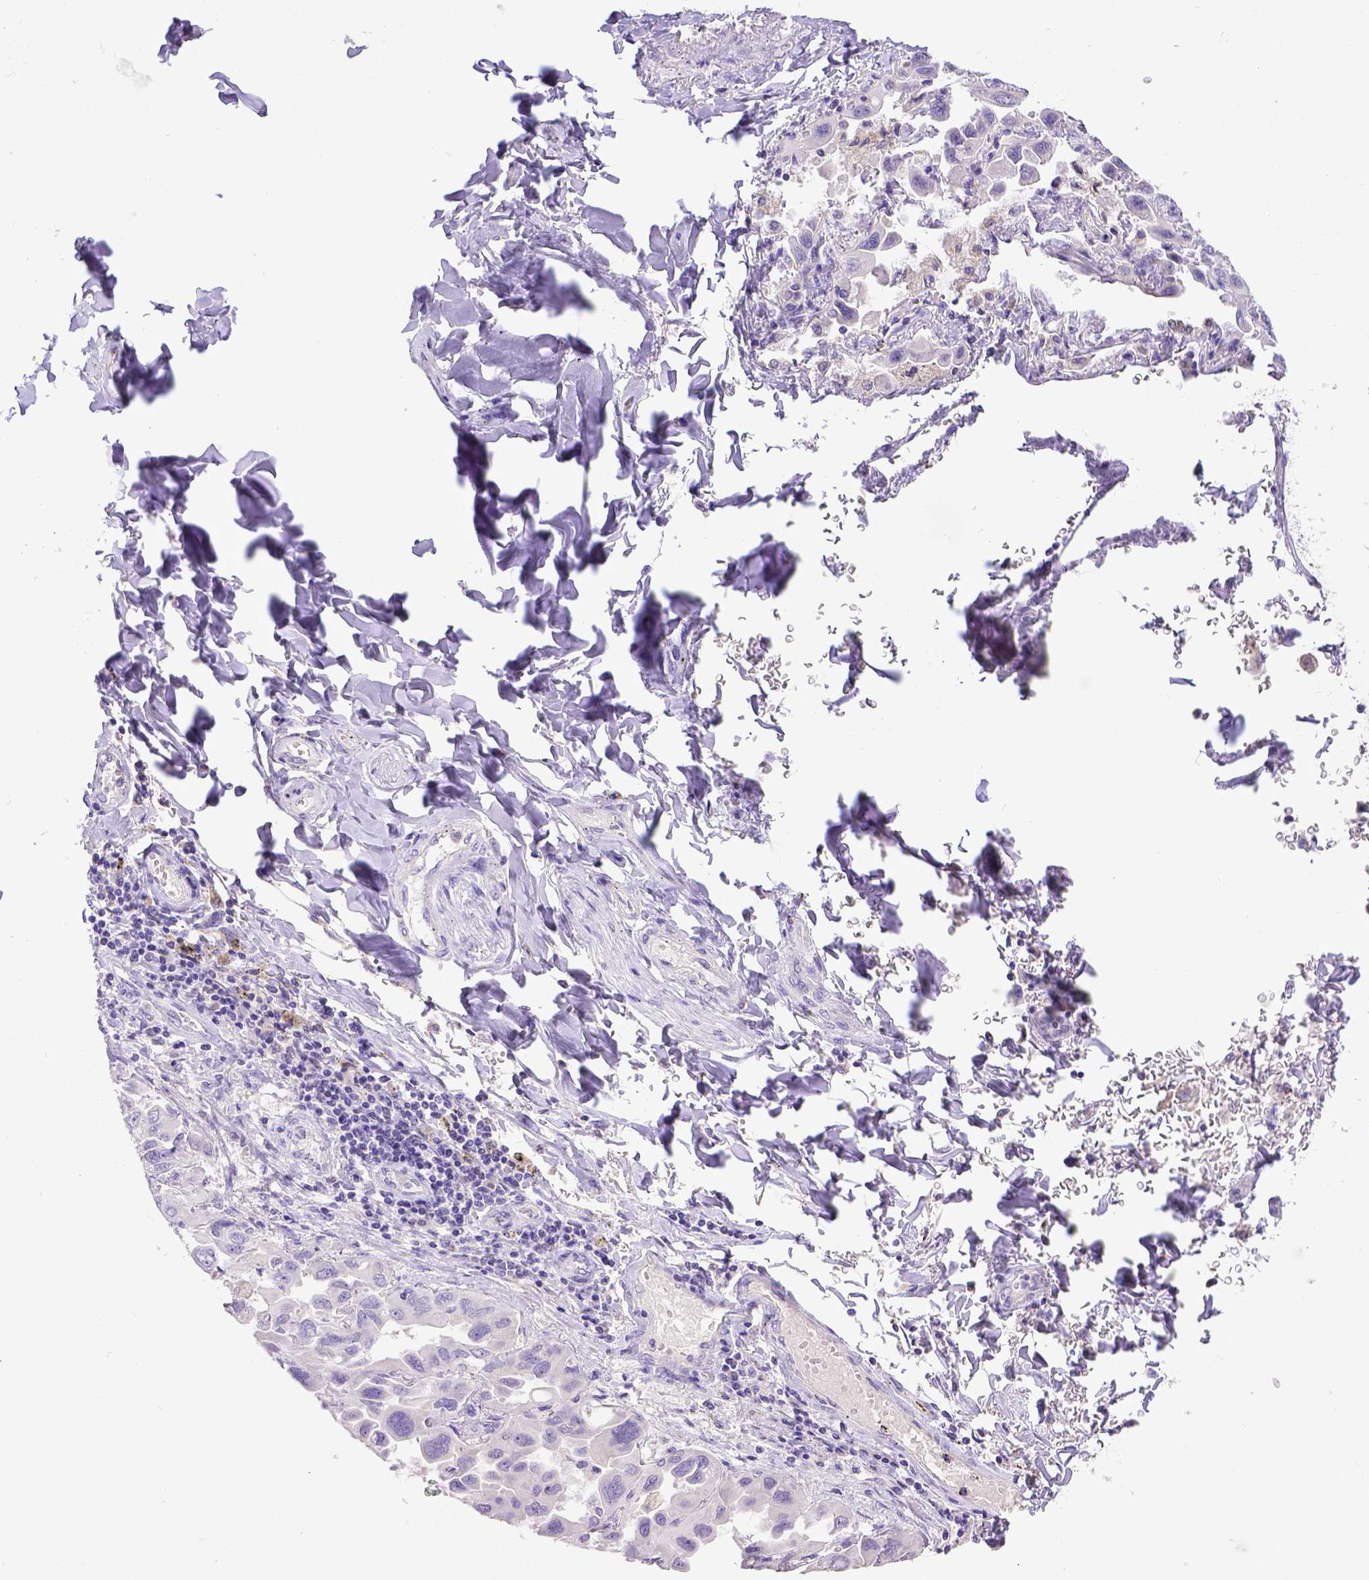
{"staining": {"intensity": "negative", "quantity": "none", "location": "none"}, "tissue": "lung cancer", "cell_type": "Tumor cells", "image_type": "cancer", "snomed": [{"axis": "morphology", "description": "Adenocarcinoma, NOS"}, {"axis": "topography", "description": "Lung"}], "caption": "The image demonstrates no staining of tumor cells in lung adenocarcinoma.", "gene": "SPEF1", "patient": {"sex": "male", "age": 64}}